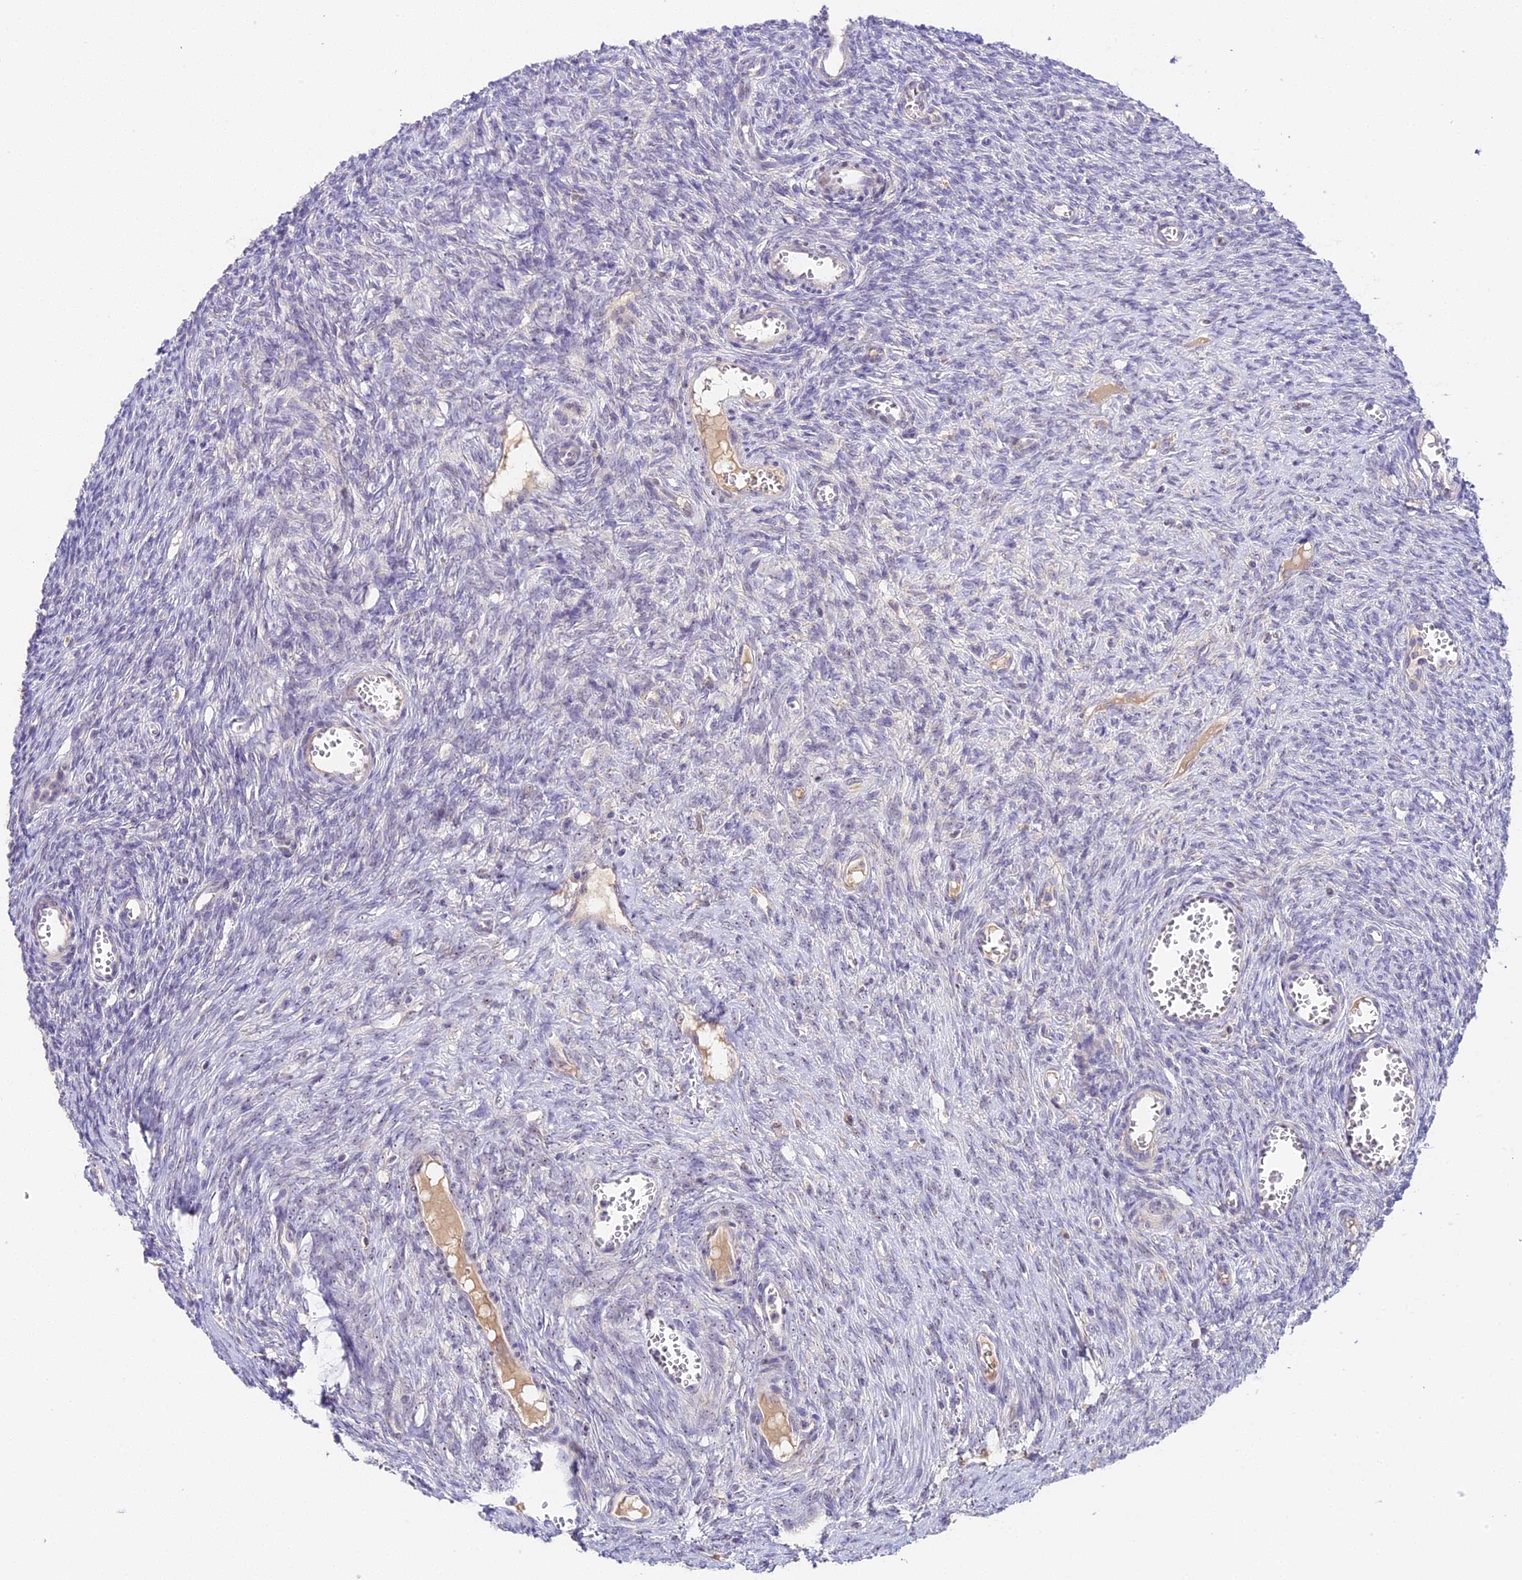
{"staining": {"intensity": "negative", "quantity": "none", "location": "none"}, "tissue": "ovary", "cell_type": "Ovarian stroma cells", "image_type": "normal", "snomed": [{"axis": "morphology", "description": "Normal tissue, NOS"}, {"axis": "topography", "description": "Ovary"}], "caption": "High power microscopy image of an immunohistochemistry micrograph of normal ovary, revealing no significant staining in ovarian stroma cells.", "gene": "RAD51", "patient": {"sex": "female", "age": 44}}